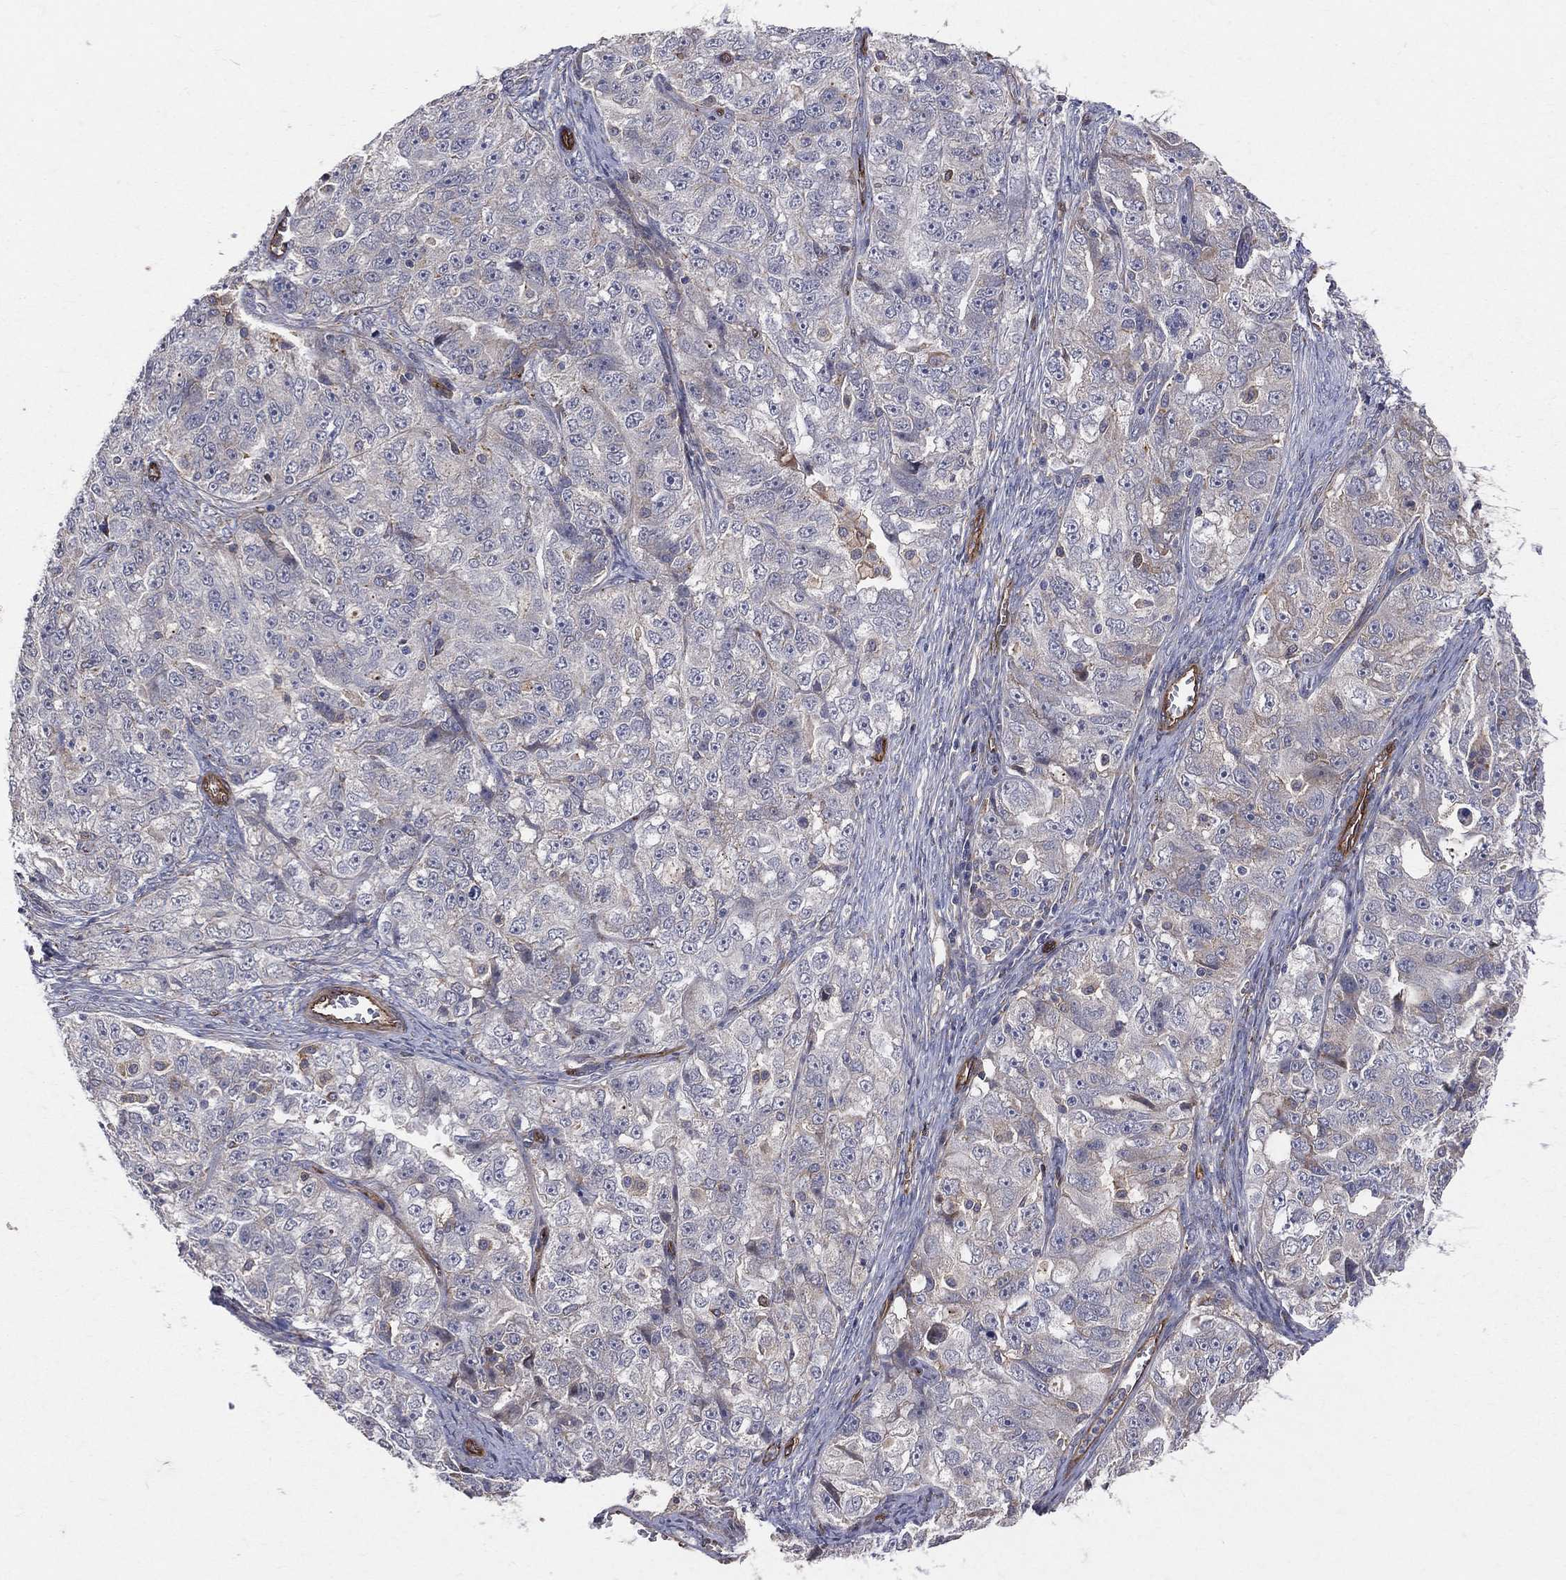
{"staining": {"intensity": "weak", "quantity": "<25%", "location": "cytoplasmic/membranous"}, "tissue": "ovarian cancer", "cell_type": "Tumor cells", "image_type": "cancer", "snomed": [{"axis": "morphology", "description": "Cystadenocarcinoma, serous, NOS"}, {"axis": "topography", "description": "Ovary"}], "caption": "IHC of ovarian cancer (serous cystadenocarcinoma) exhibits no positivity in tumor cells.", "gene": "ENTPD1", "patient": {"sex": "female", "age": 51}}